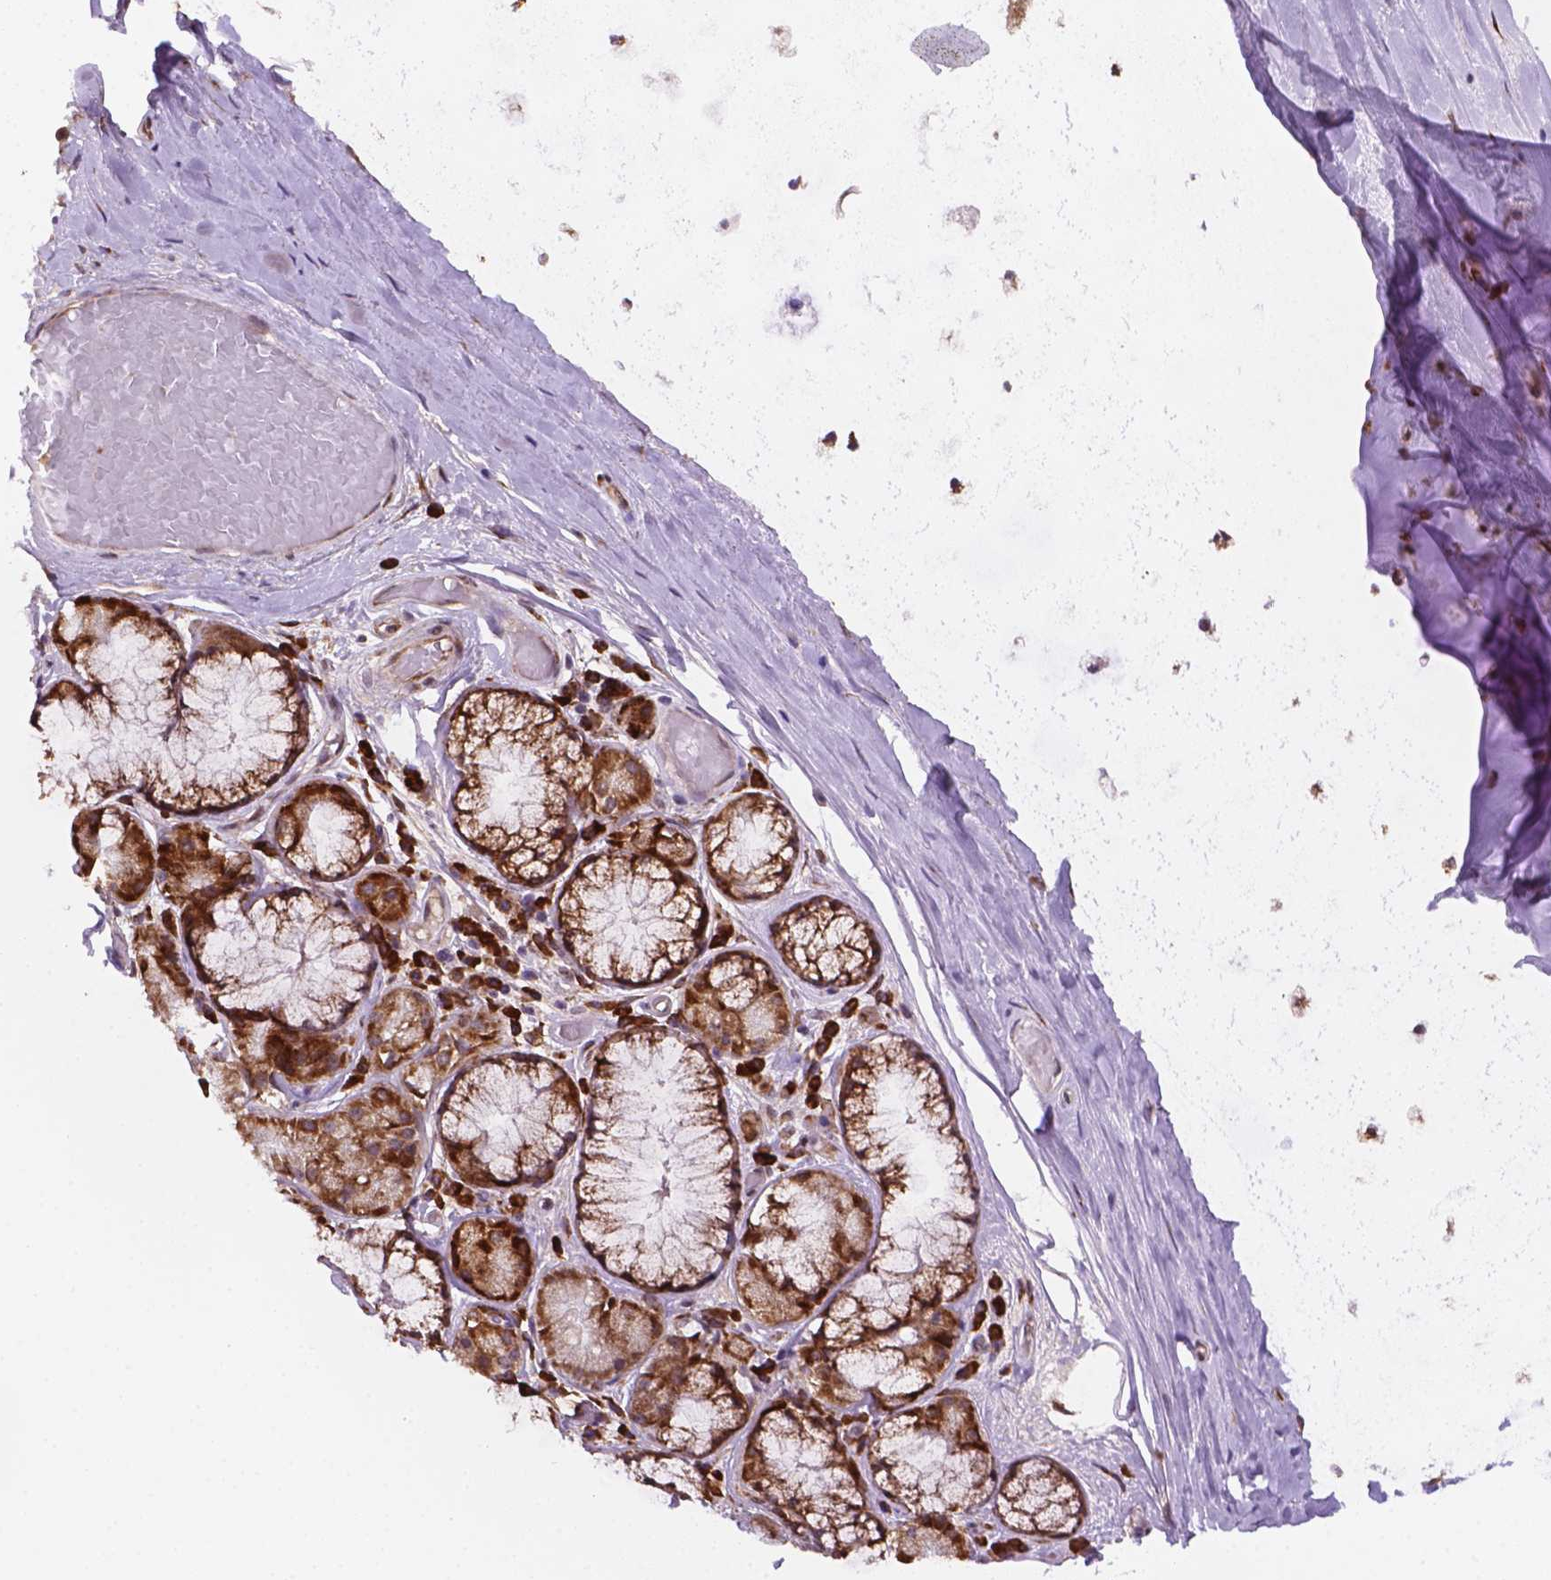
{"staining": {"intensity": "moderate", "quantity": ">75%", "location": "cytoplasmic/membranous"}, "tissue": "soft tissue", "cell_type": "Chondrocytes", "image_type": "normal", "snomed": [{"axis": "morphology", "description": "Normal tissue, NOS"}, {"axis": "topography", "description": "Cartilage tissue"}, {"axis": "topography", "description": "Bronchus"}], "caption": "Human soft tissue stained with a brown dye exhibits moderate cytoplasmic/membranous positive positivity in about >75% of chondrocytes.", "gene": "FNIP1", "patient": {"sex": "male", "age": 64}}